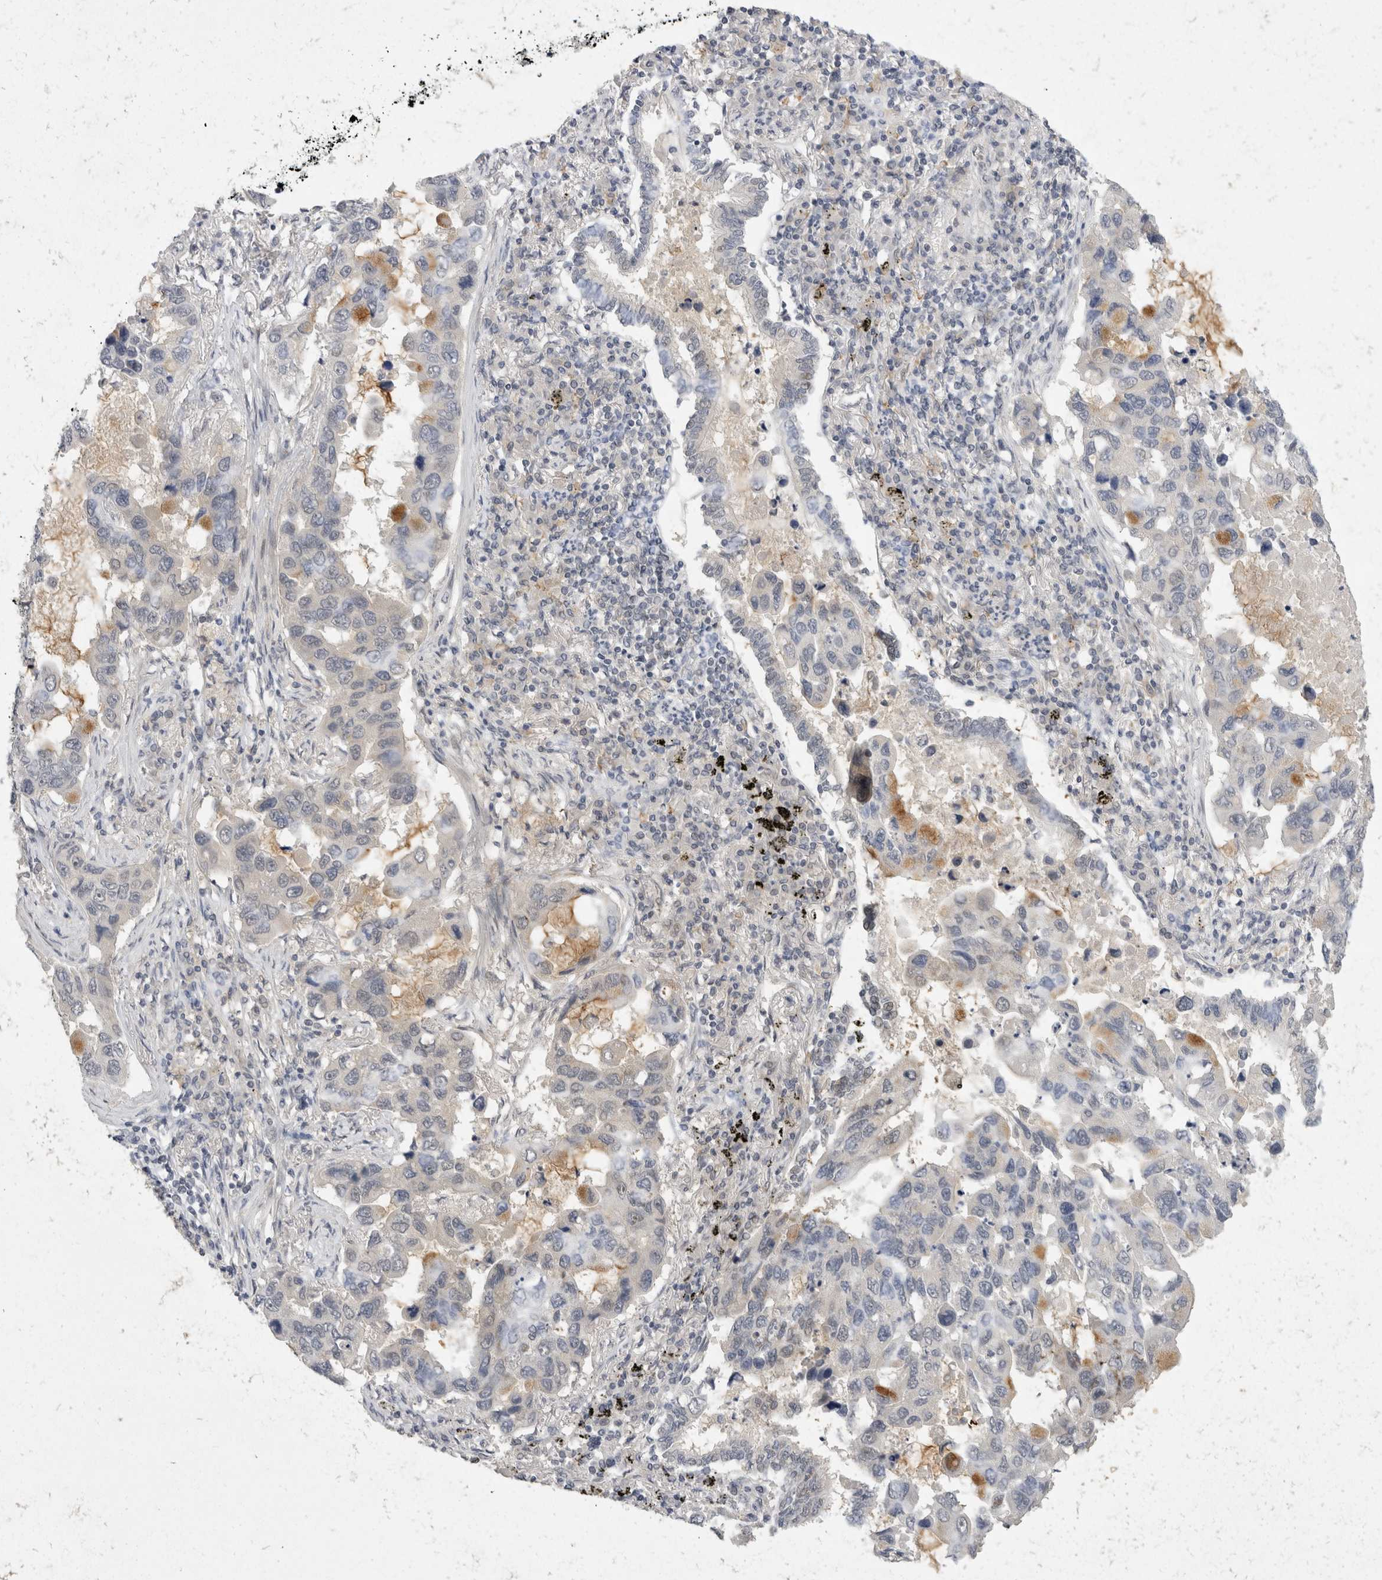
{"staining": {"intensity": "negative", "quantity": "none", "location": "none"}, "tissue": "lung cancer", "cell_type": "Tumor cells", "image_type": "cancer", "snomed": [{"axis": "morphology", "description": "Adenocarcinoma, NOS"}, {"axis": "topography", "description": "Lung"}], "caption": "Lung cancer stained for a protein using IHC demonstrates no positivity tumor cells.", "gene": "TOM1L2", "patient": {"sex": "male", "age": 64}}